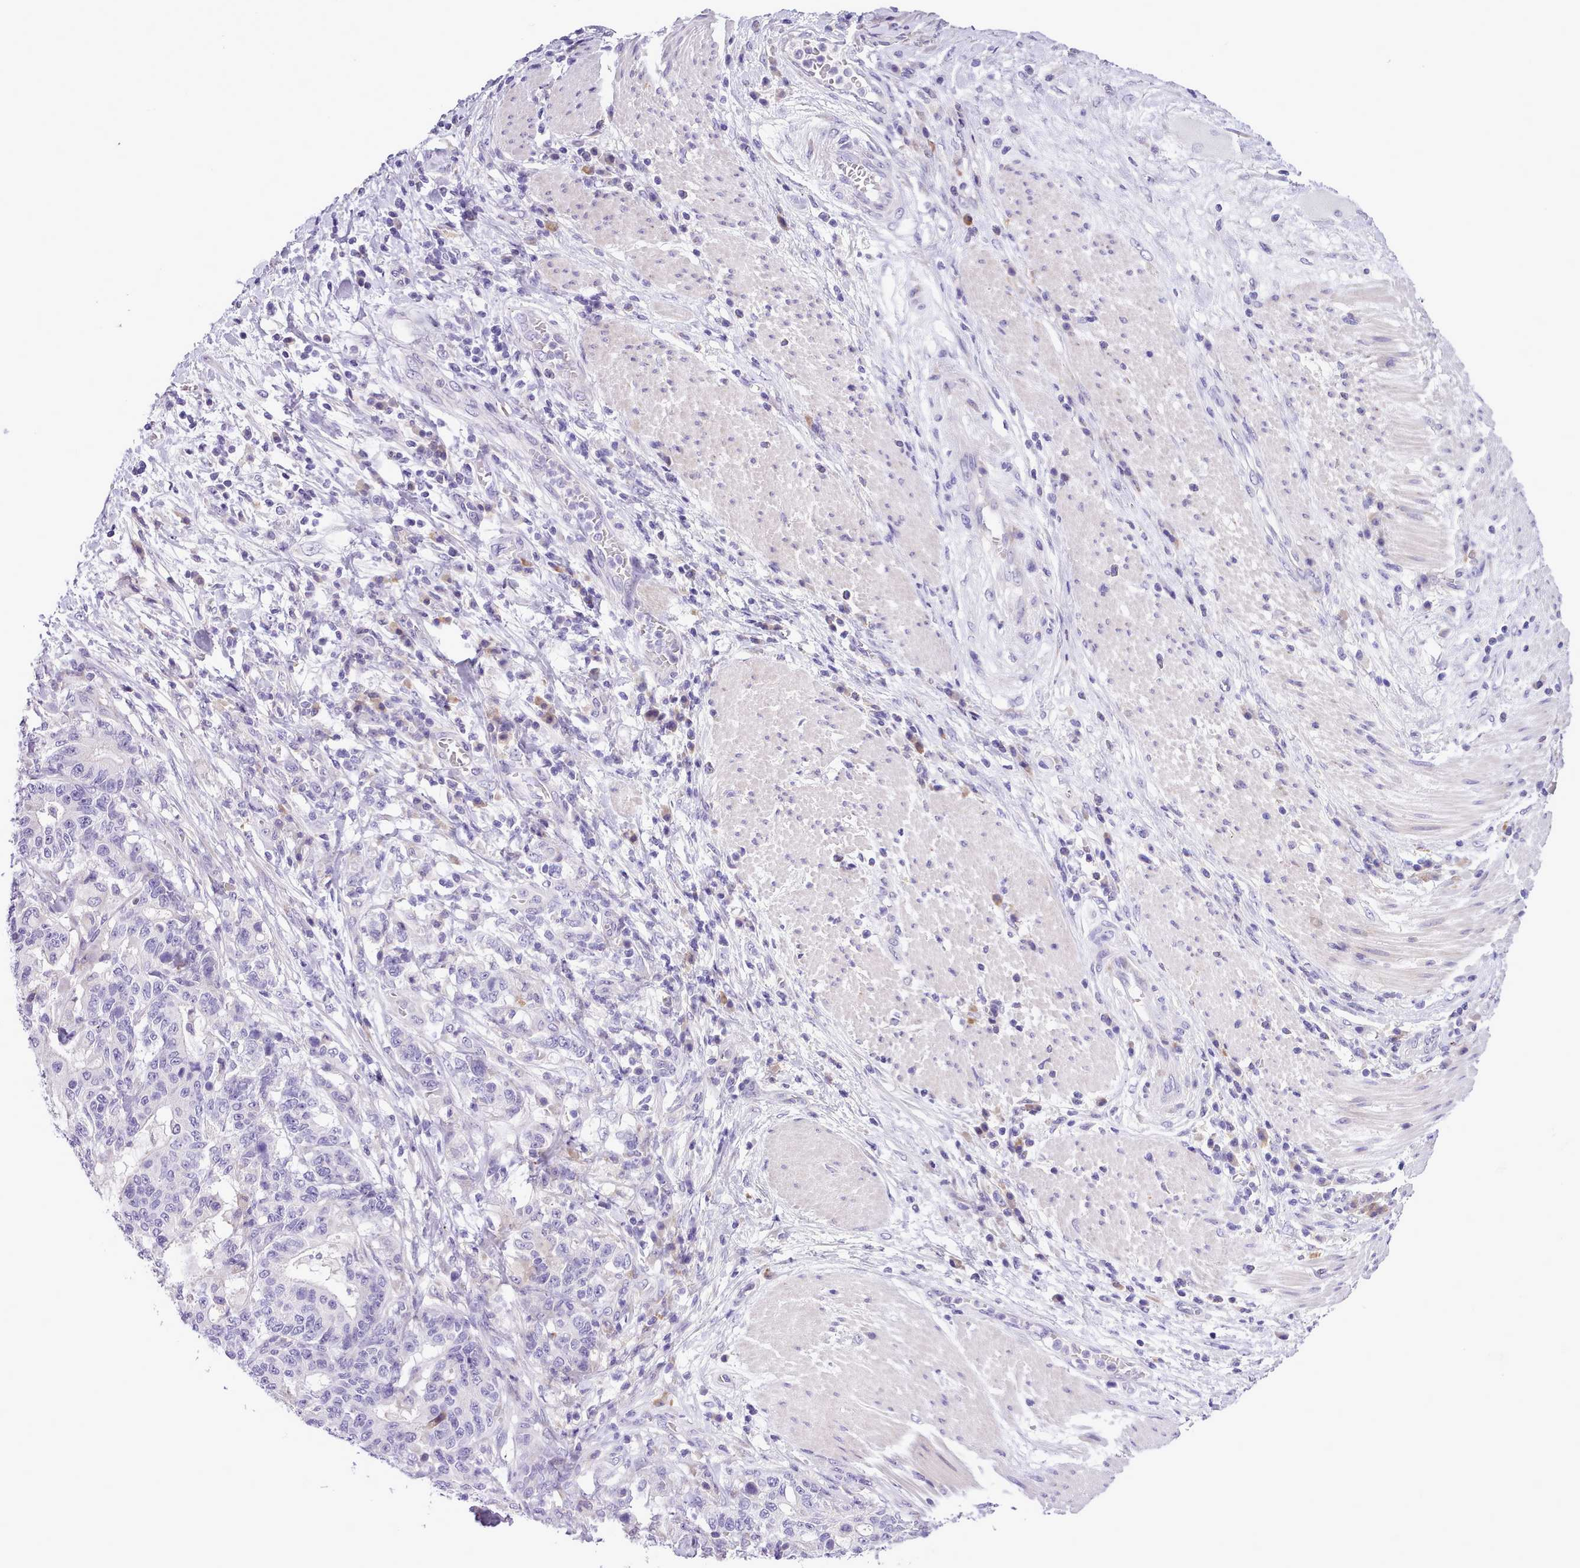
{"staining": {"intensity": "negative", "quantity": "none", "location": "none"}, "tissue": "stomach cancer", "cell_type": "Tumor cells", "image_type": "cancer", "snomed": [{"axis": "morphology", "description": "Normal tissue, NOS"}, {"axis": "morphology", "description": "Adenocarcinoma, NOS"}, {"axis": "topography", "description": "Stomach"}], "caption": "An IHC micrograph of stomach adenocarcinoma is shown. There is no staining in tumor cells of stomach adenocarcinoma.", "gene": "FAM83E", "patient": {"sex": "female", "age": 64}}